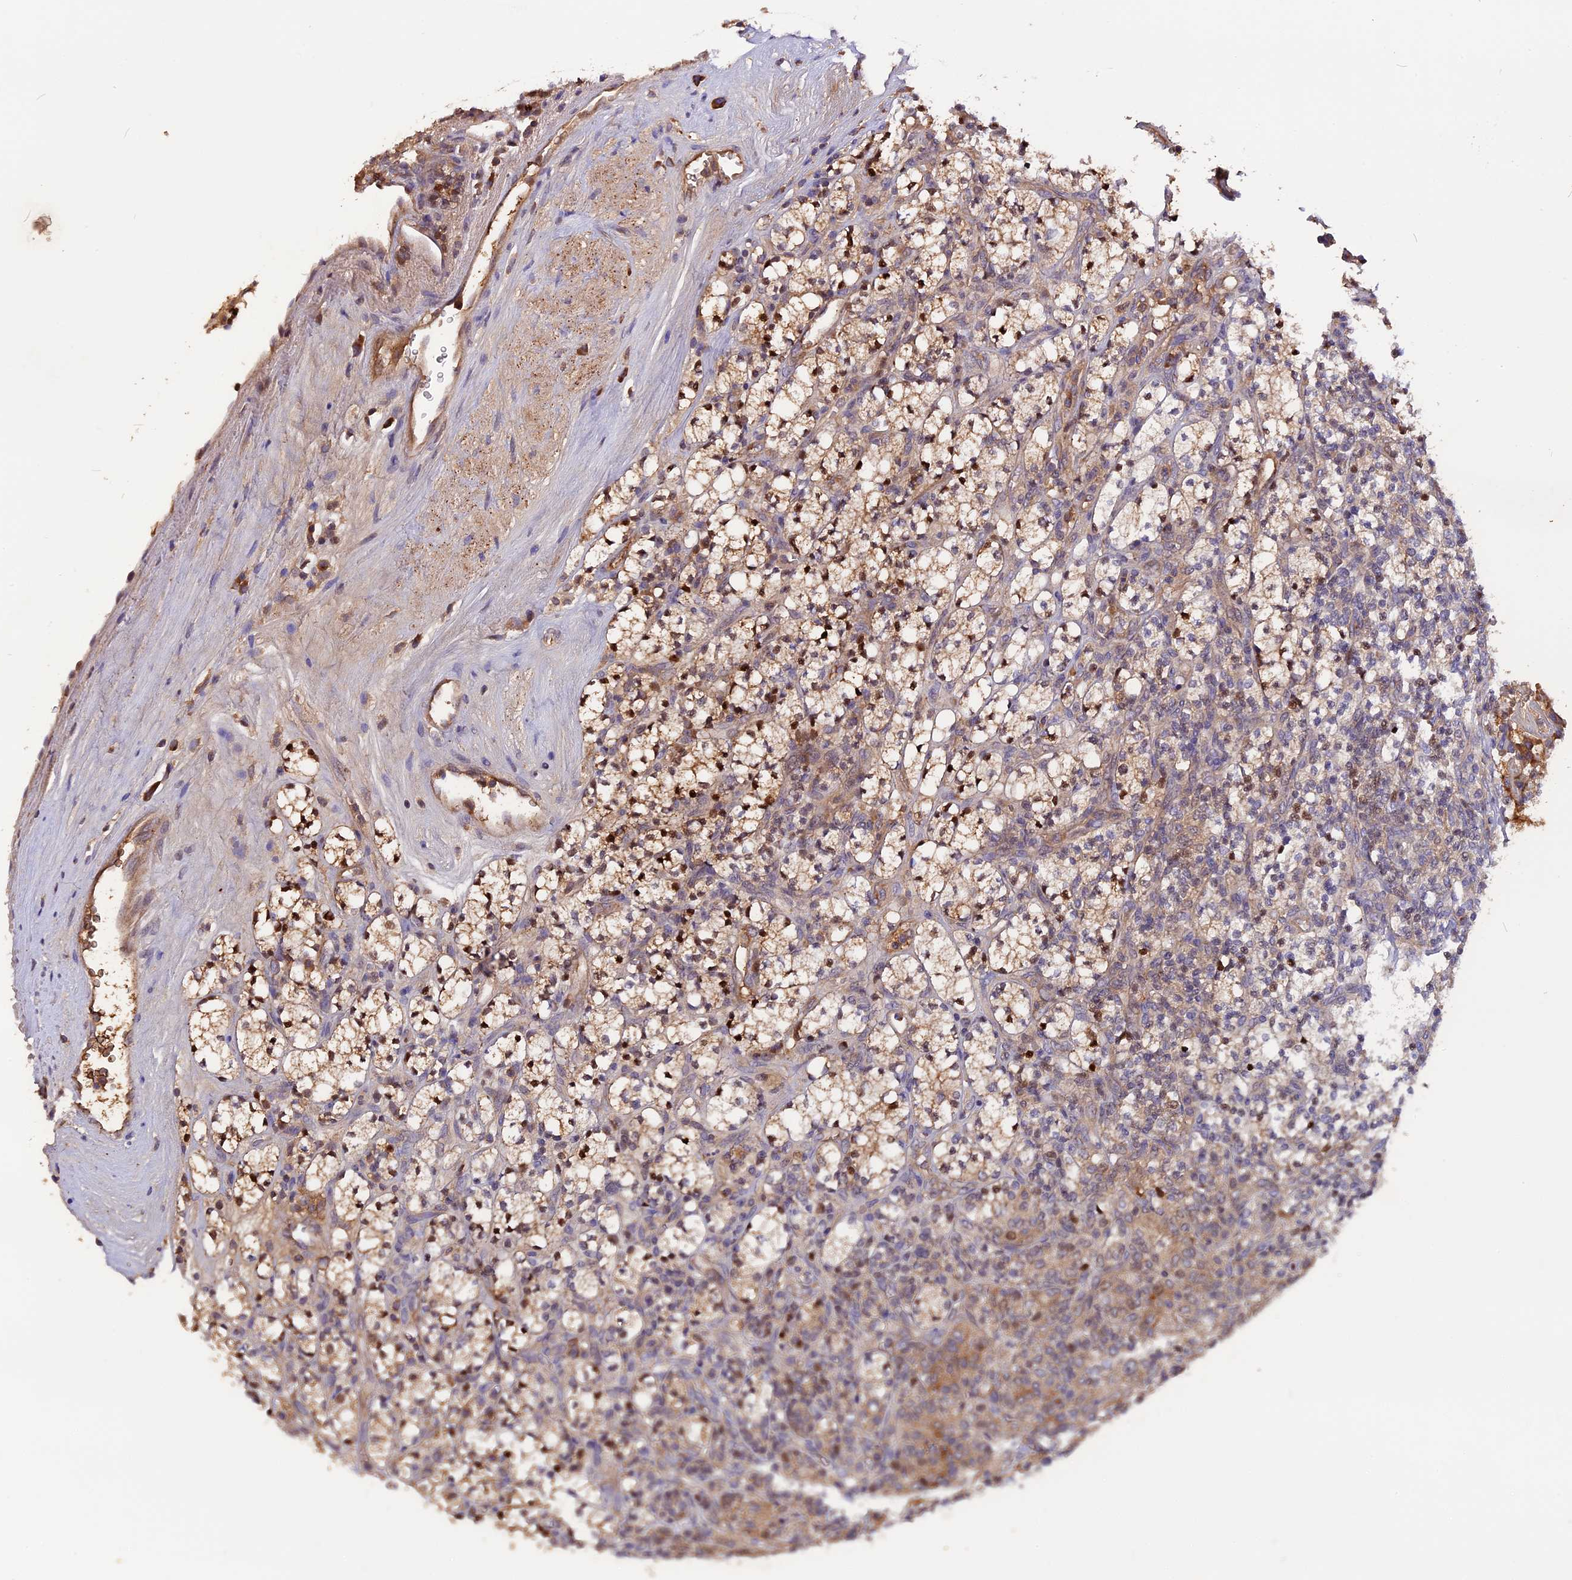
{"staining": {"intensity": "moderate", "quantity": ">75%", "location": "cytoplasmic/membranous,nuclear"}, "tissue": "renal cancer", "cell_type": "Tumor cells", "image_type": "cancer", "snomed": [{"axis": "morphology", "description": "Adenocarcinoma, NOS"}, {"axis": "topography", "description": "Kidney"}], "caption": "A brown stain shows moderate cytoplasmic/membranous and nuclear staining of a protein in renal cancer tumor cells. The protein of interest is stained brown, and the nuclei are stained in blue (DAB (3,3'-diaminobenzidine) IHC with brightfield microscopy, high magnification).", "gene": "MARK4", "patient": {"sex": "male", "age": 77}}